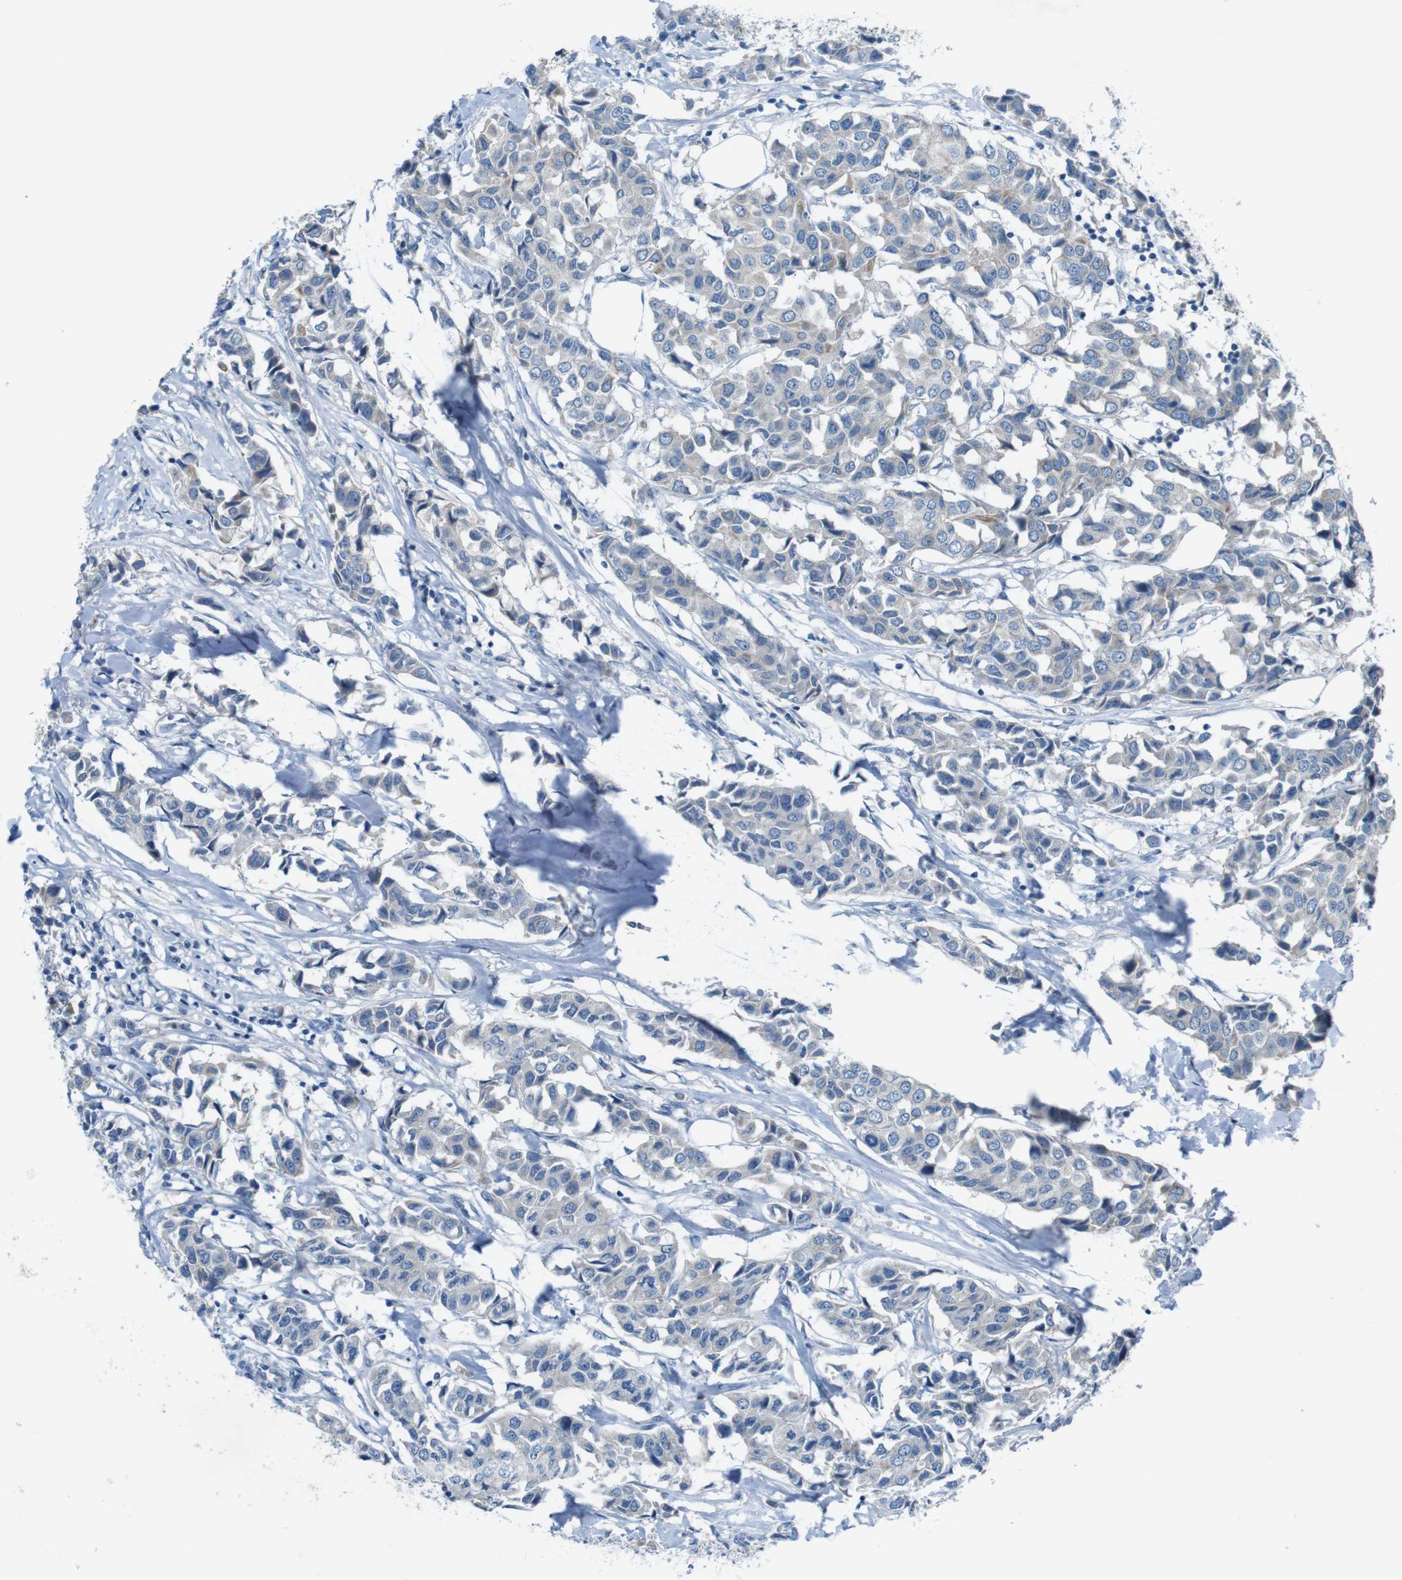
{"staining": {"intensity": "negative", "quantity": "none", "location": "none"}, "tissue": "breast cancer", "cell_type": "Tumor cells", "image_type": "cancer", "snomed": [{"axis": "morphology", "description": "Duct carcinoma"}, {"axis": "topography", "description": "Breast"}], "caption": "An immunohistochemistry (IHC) image of breast invasive ductal carcinoma is shown. There is no staining in tumor cells of breast invasive ductal carcinoma. (Stains: DAB (3,3'-diaminobenzidine) IHC with hematoxylin counter stain, Microscopy: brightfield microscopy at high magnification).", "gene": "MOGAT3", "patient": {"sex": "female", "age": 80}}